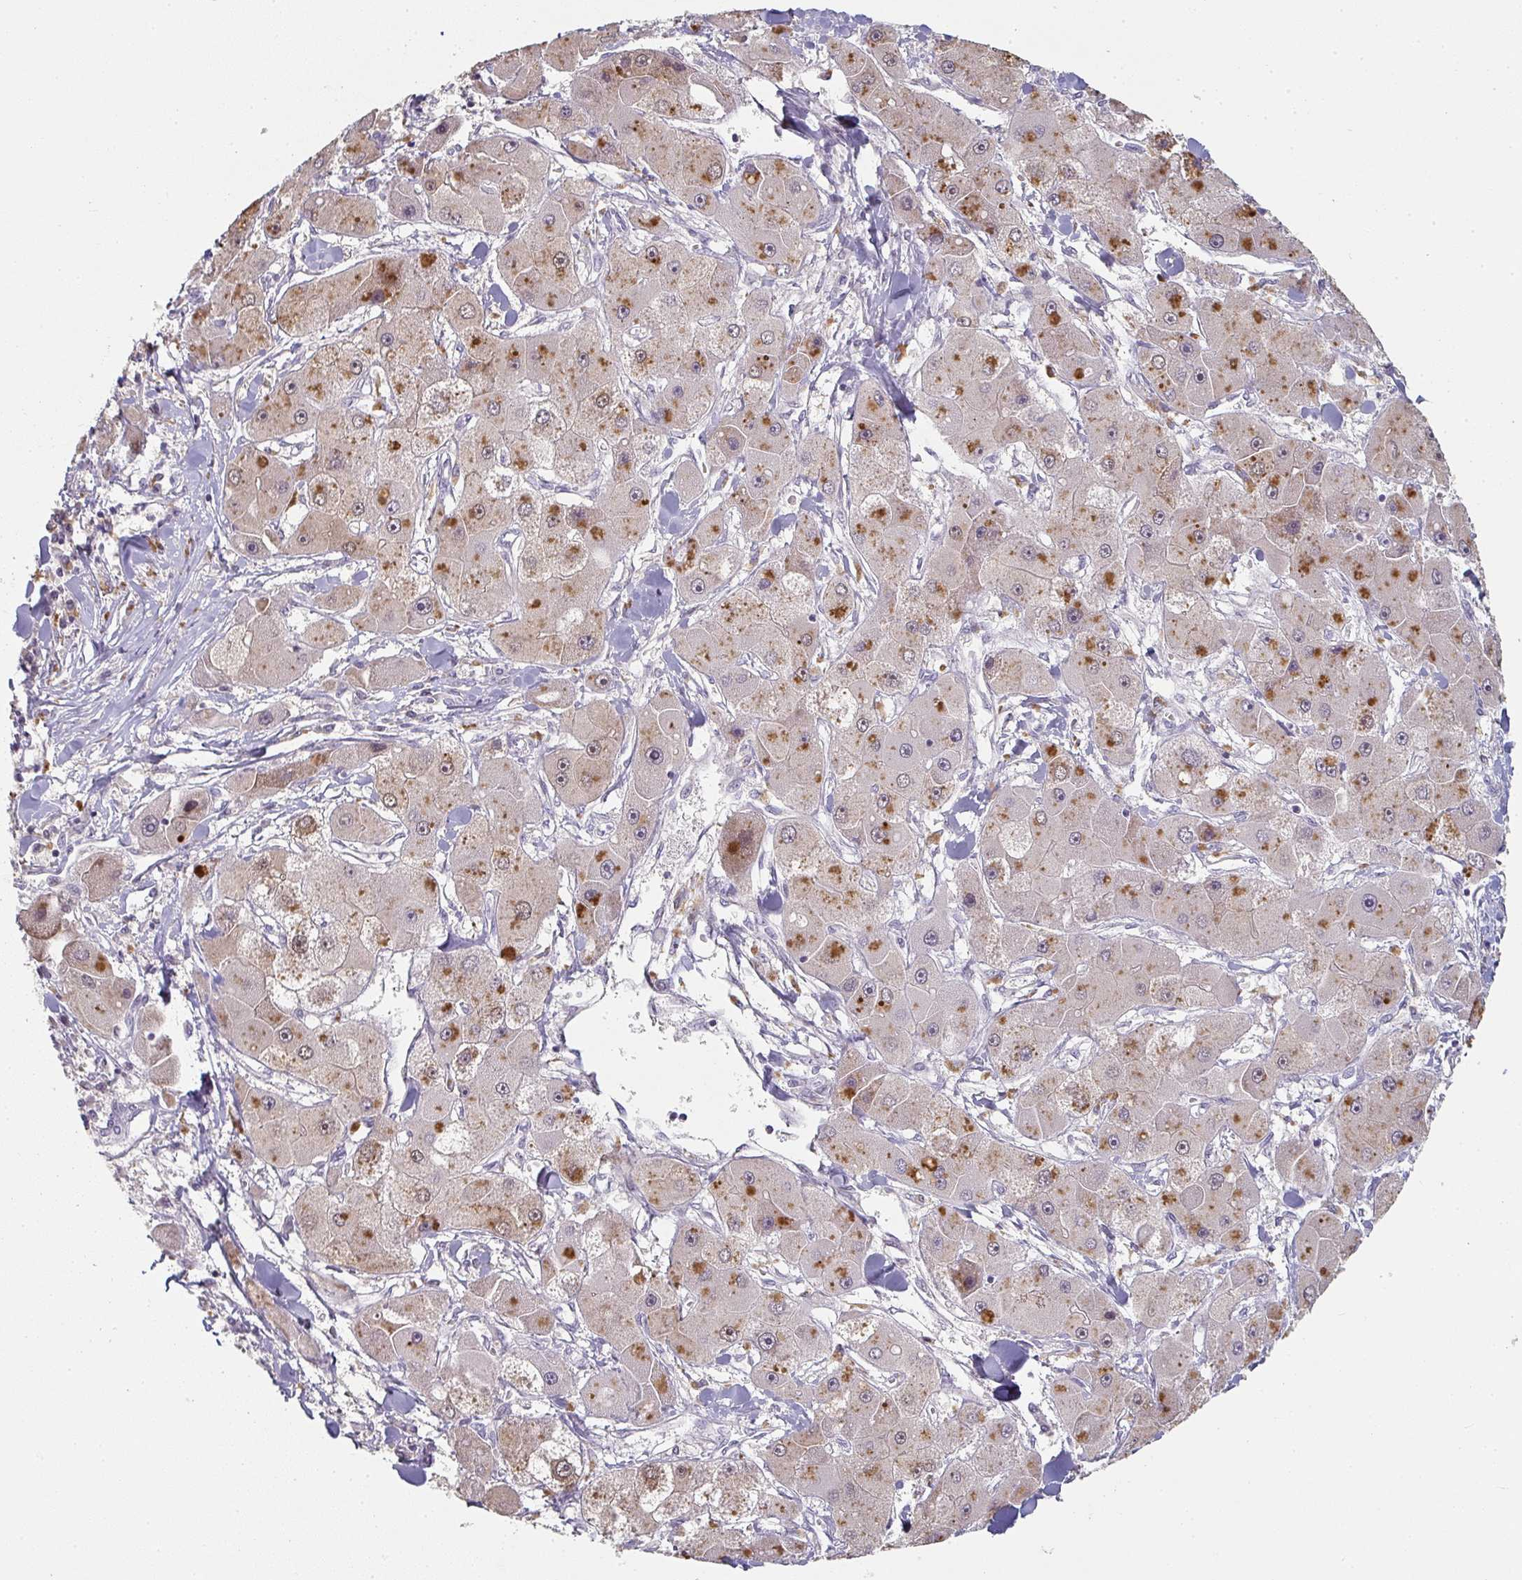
{"staining": {"intensity": "moderate", "quantity": ">75%", "location": "cytoplasmic/membranous"}, "tissue": "liver cancer", "cell_type": "Tumor cells", "image_type": "cancer", "snomed": [{"axis": "morphology", "description": "Carcinoma, Hepatocellular, NOS"}, {"axis": "topography", "description": "Liver"}], "caption": "This histopathology image shows immunohistochemistry staining of liver cancer, with medium moderate cytoplasmic/membranous staining in about >75% of tumor cells.", "gene": "A1CF", "patient": {"sex": "male", "age": 24}}